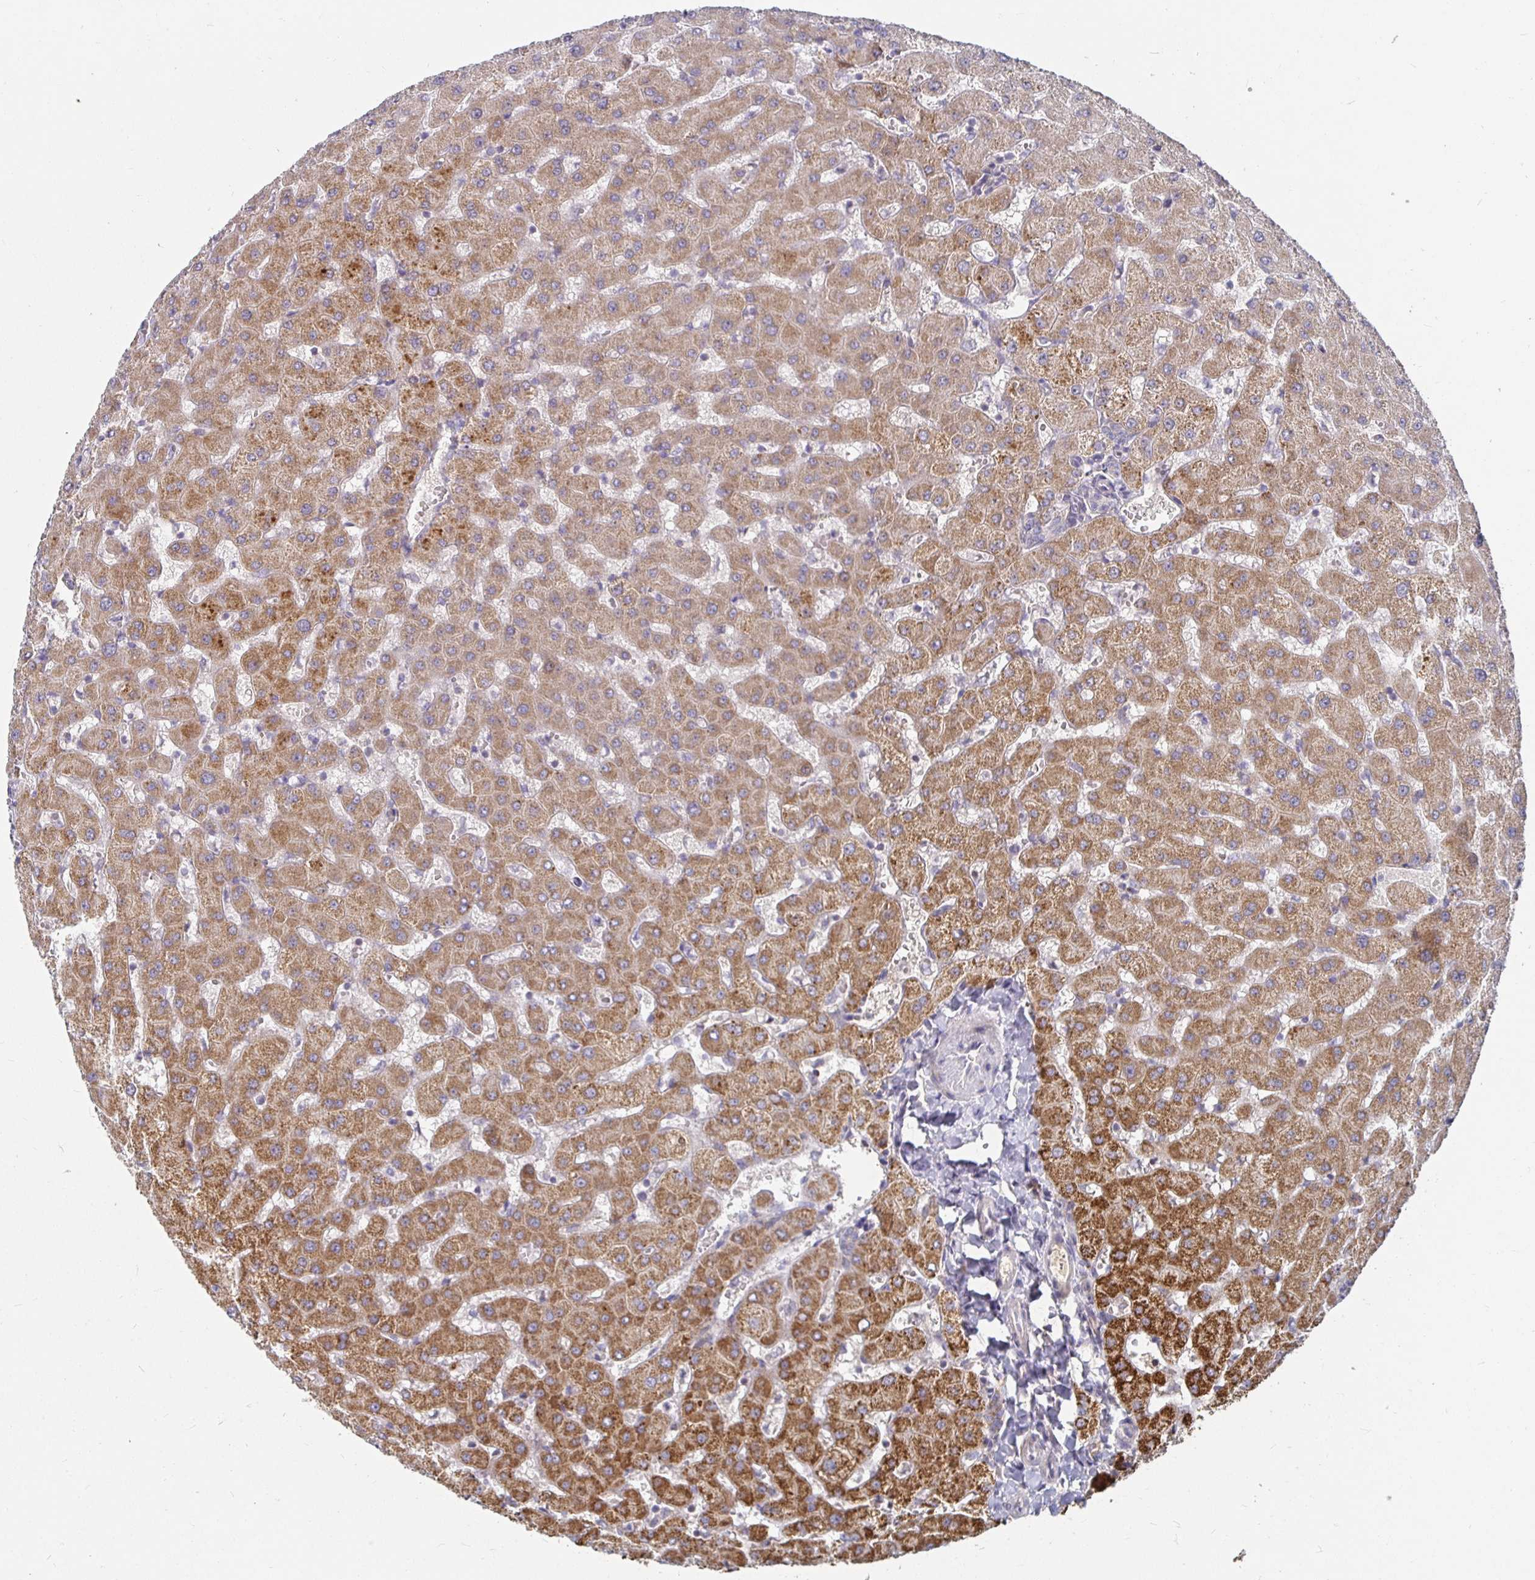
{"staining": {"intensity": "negative", "quantity": "none", "location": "none"}, "tissue": "liver", "cell_type": "Cholangiocytes", "image_type": "normal", "snomed": [{"axis": "morphology", "description": "Normal tissue, NOS"}, {"axis": "topography", "description": "Liver"}], "caption": "Liver was stained to show a protein in brown. There is no significant staining in cholangiocytes. (DAB immunohistochemistry (IHC) with hematoxylin counter stain).", "gene": "RNF144B", "patient": {"sex": "female", "age": 63}}